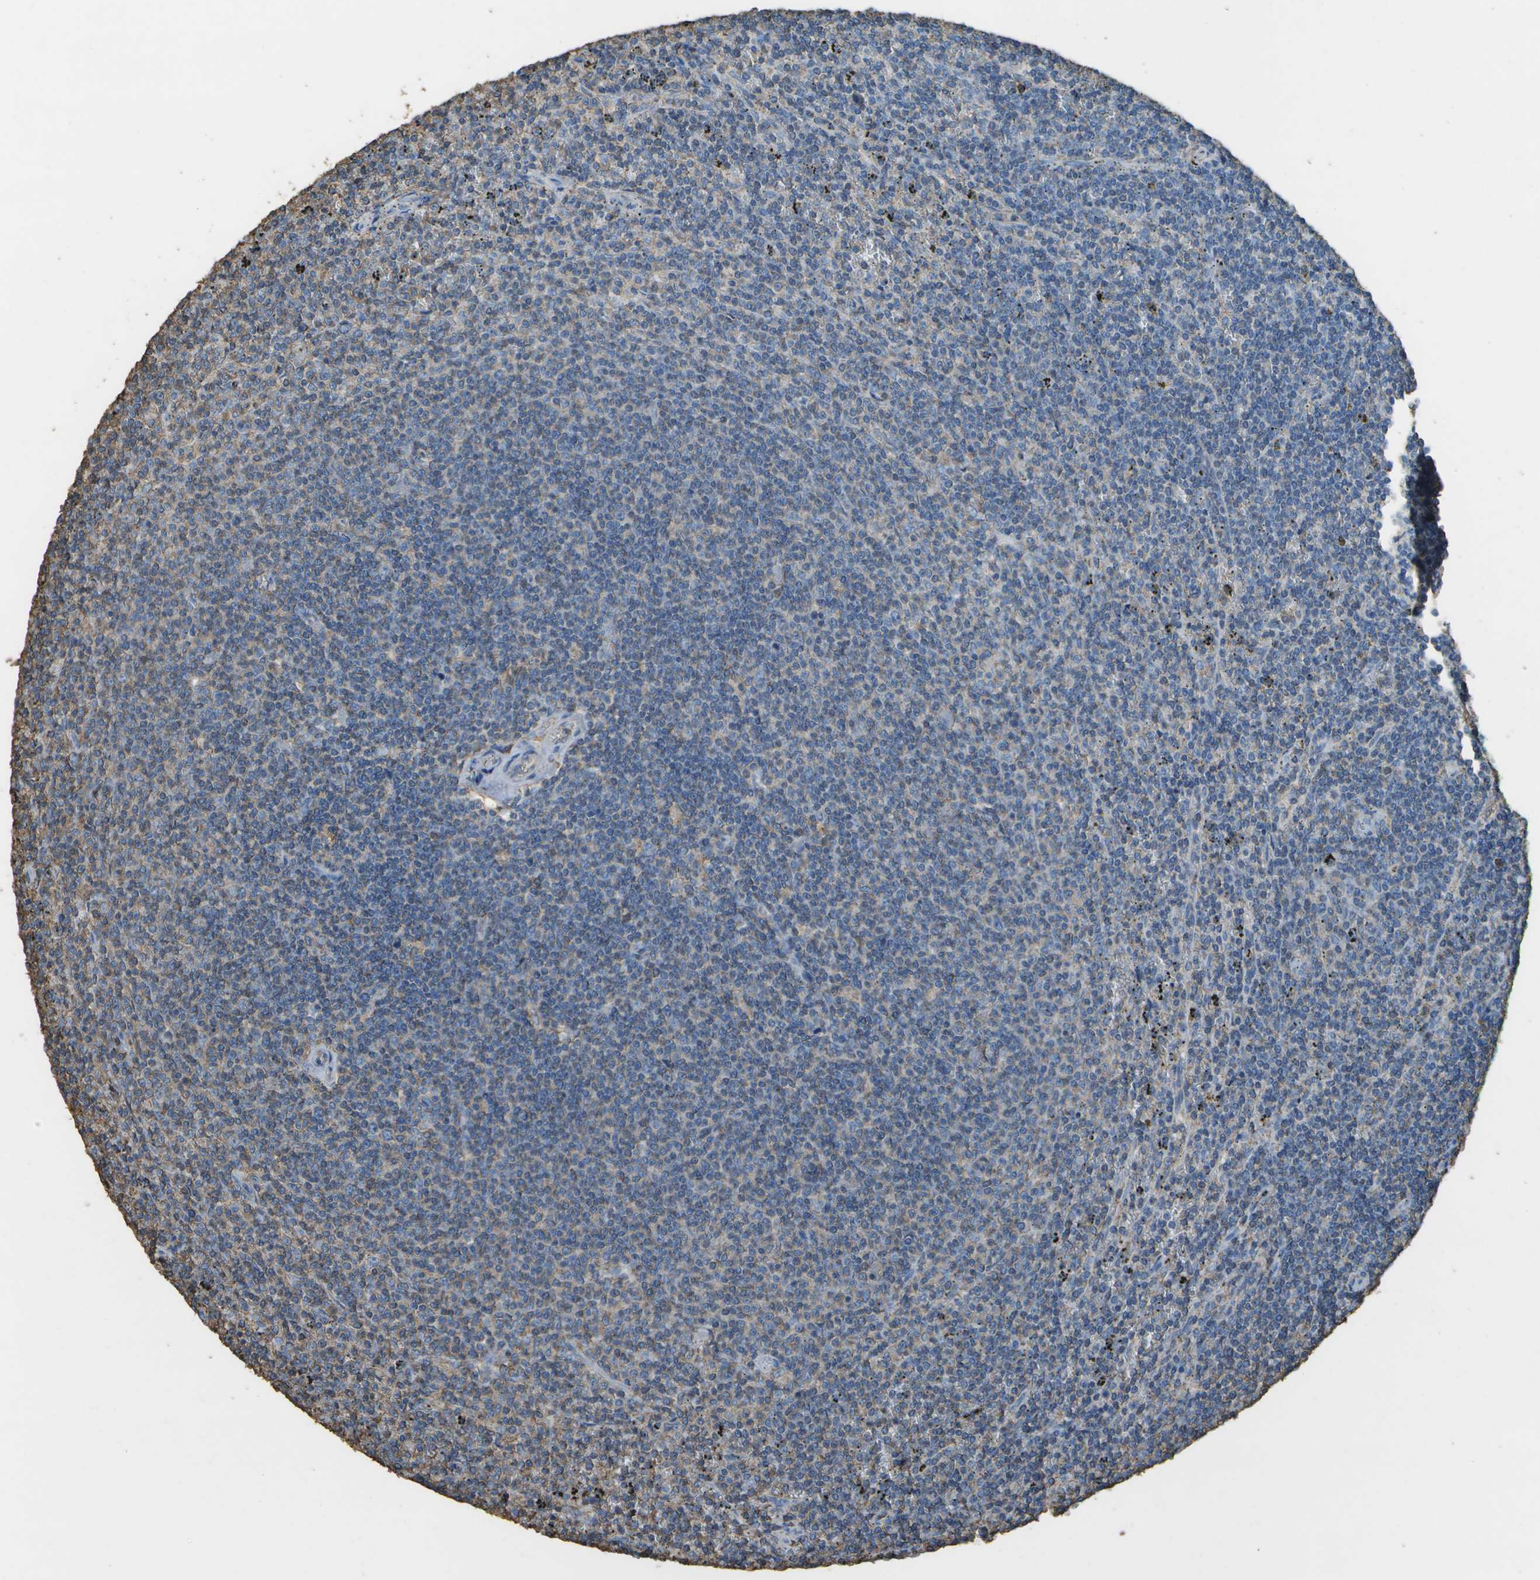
{"staining": {"intensity": "weak", "quantity": "25%-75%", "location": "cytoplasmic/membranous"}, "tissue": "lymphoma", "cell_type": "Tumor cells", "image_type": "cancer", "snomed": [{"axis": "morphology", "description": "Malignant lymphoma, non-Hodgkin's type, Low grade"}, {"axis": "topography", "description": "Spleen"}], "caption": "Malignant lymphoma, non-Hodgkin's type (low-grade) stained with DAB IHC exhibits low levels of weak cytoplasmic/membranous positivity in about 25%-75% of tumor cells.", "gene": "CYP4F11", "patient": {"sex": "female", "age": 50}}